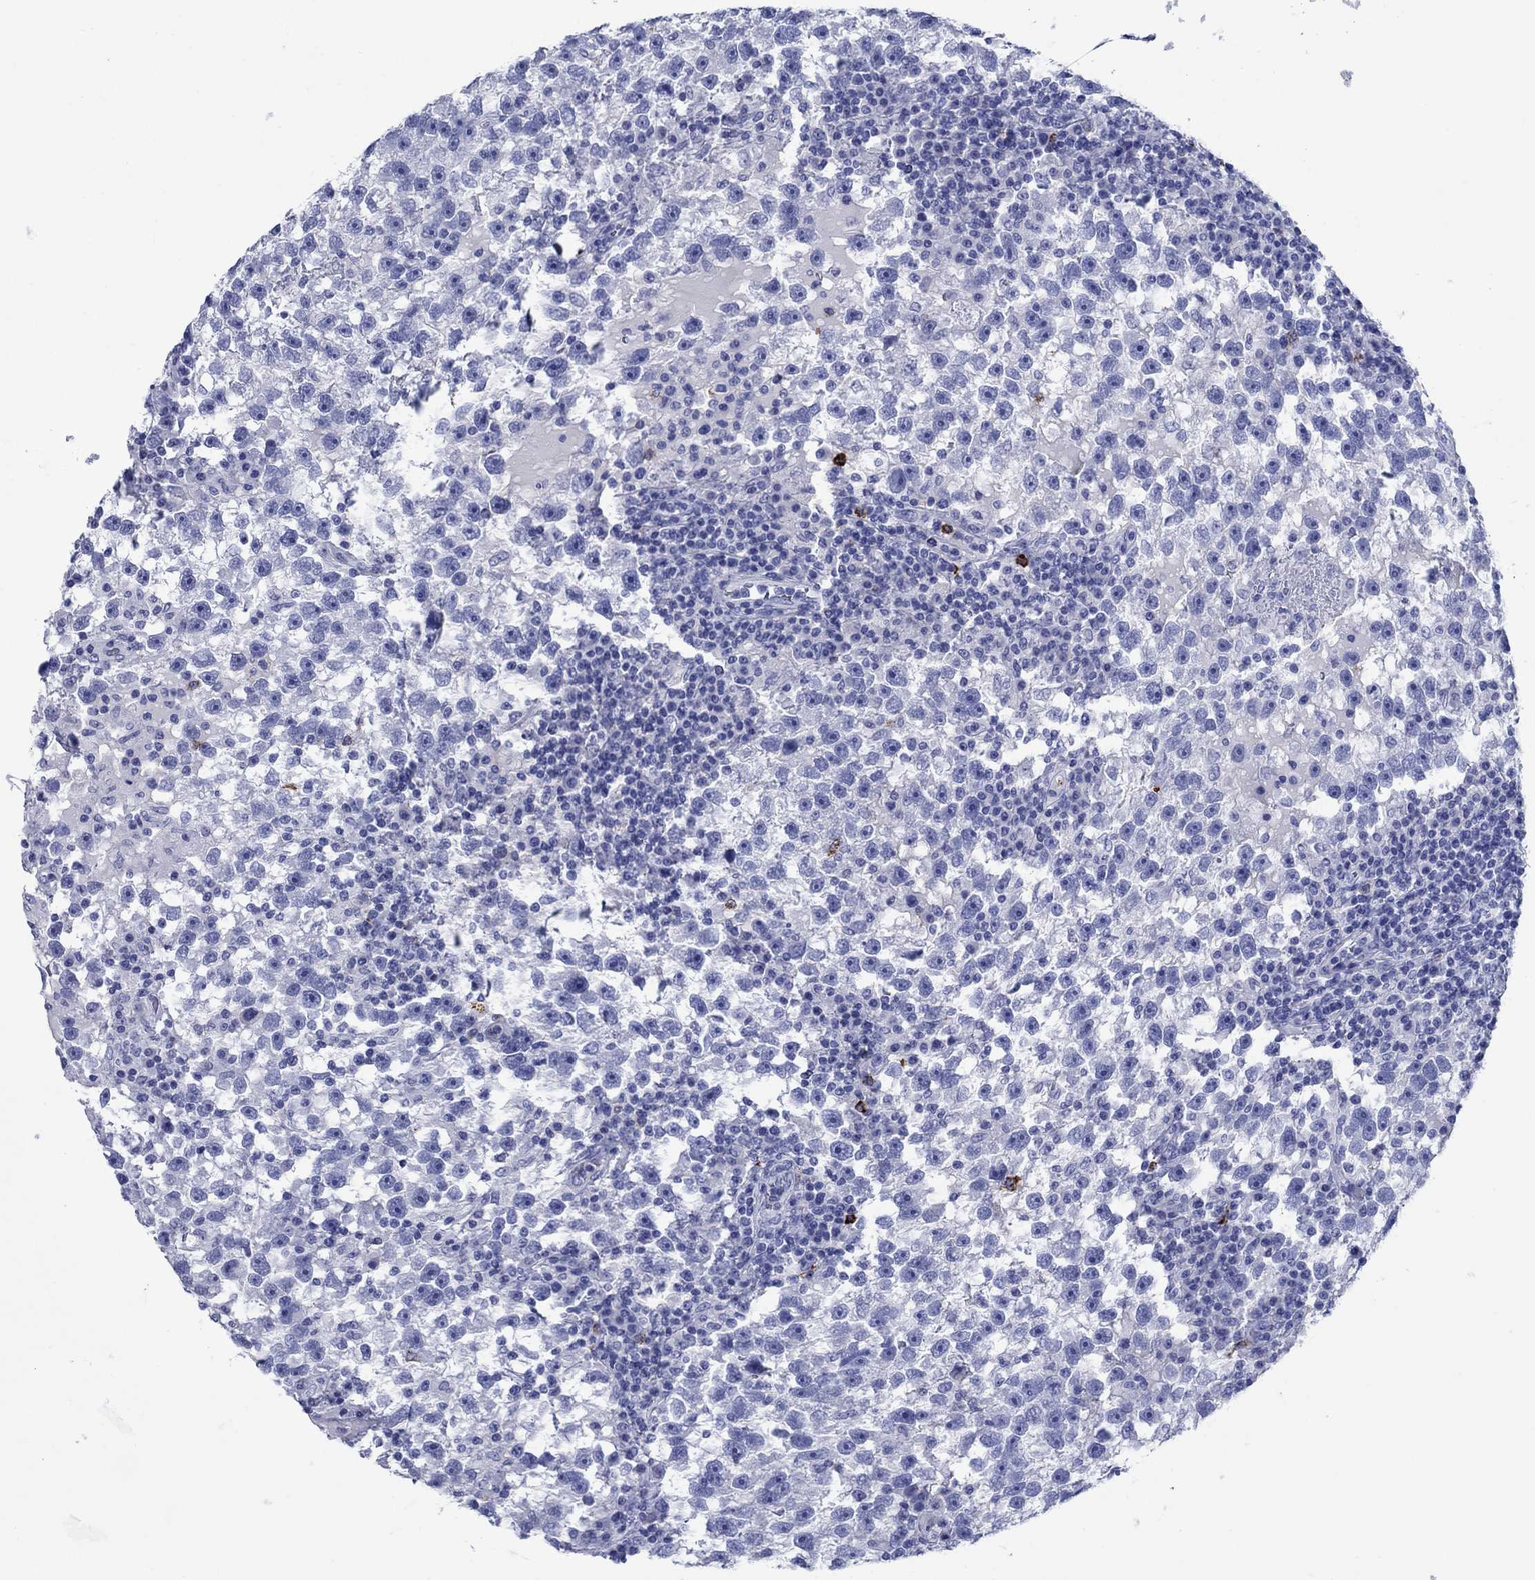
{"staining": {"intensity": "negative", "quantity": "none", "location": "none"}, "tissue": "testis cancer", "cell_type": "Tumor cells", "image_type": "cancer", "snomed": [{"axis": "morphology", "description": "Seminoma, NOS"}, {"axis": "topography", "description": "Testis"}], "caption": "This is a histopathology image of immunohistochemistry staining of testis cancer, which shows no staining in tumor cells.", "gene": "AZU1", "patient": {"sex": "male", "age": 47}}